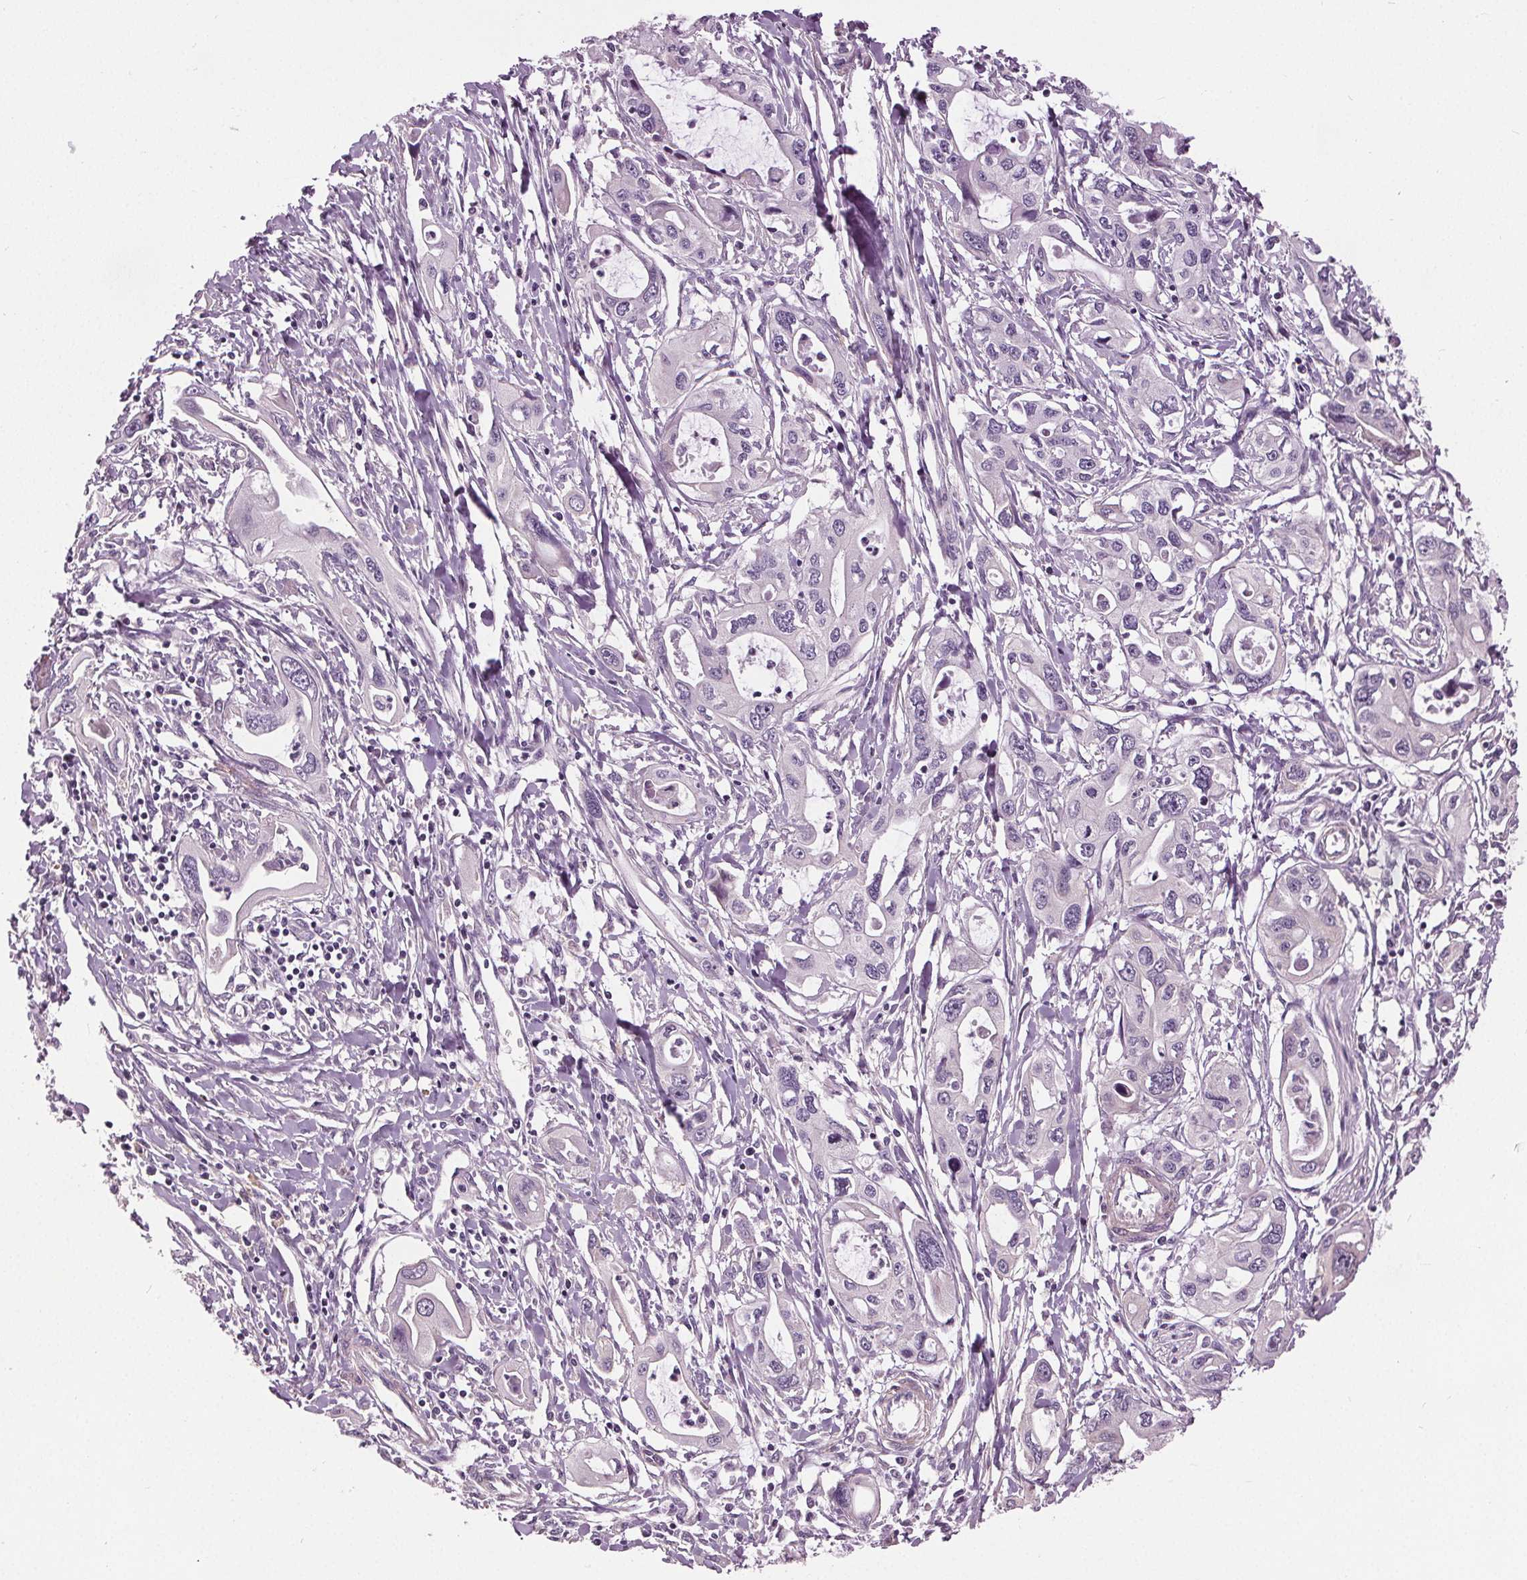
{"staining": {"intensity": "negative", "quantity": "none", "location": "none"}, "tissue": "pancreatic cancer", "cell_type": "Tumor cells", "image_type": "cancer", "snomed": [{"axis": "morphology", "description": "Adenocarcinoma, NOS"}, {"axis": "topography", "description": "Pancreas"}], "caption": "High power microscopy image of an IHC micrograph of adenocarcinoma (pancreatic), revealing no significant staining in tumor cells. (DAB IHC visualized using brightfield microscopy, high magnification).", "gene": "RASA1", "patient": {"sex": "male", "age": 60}}